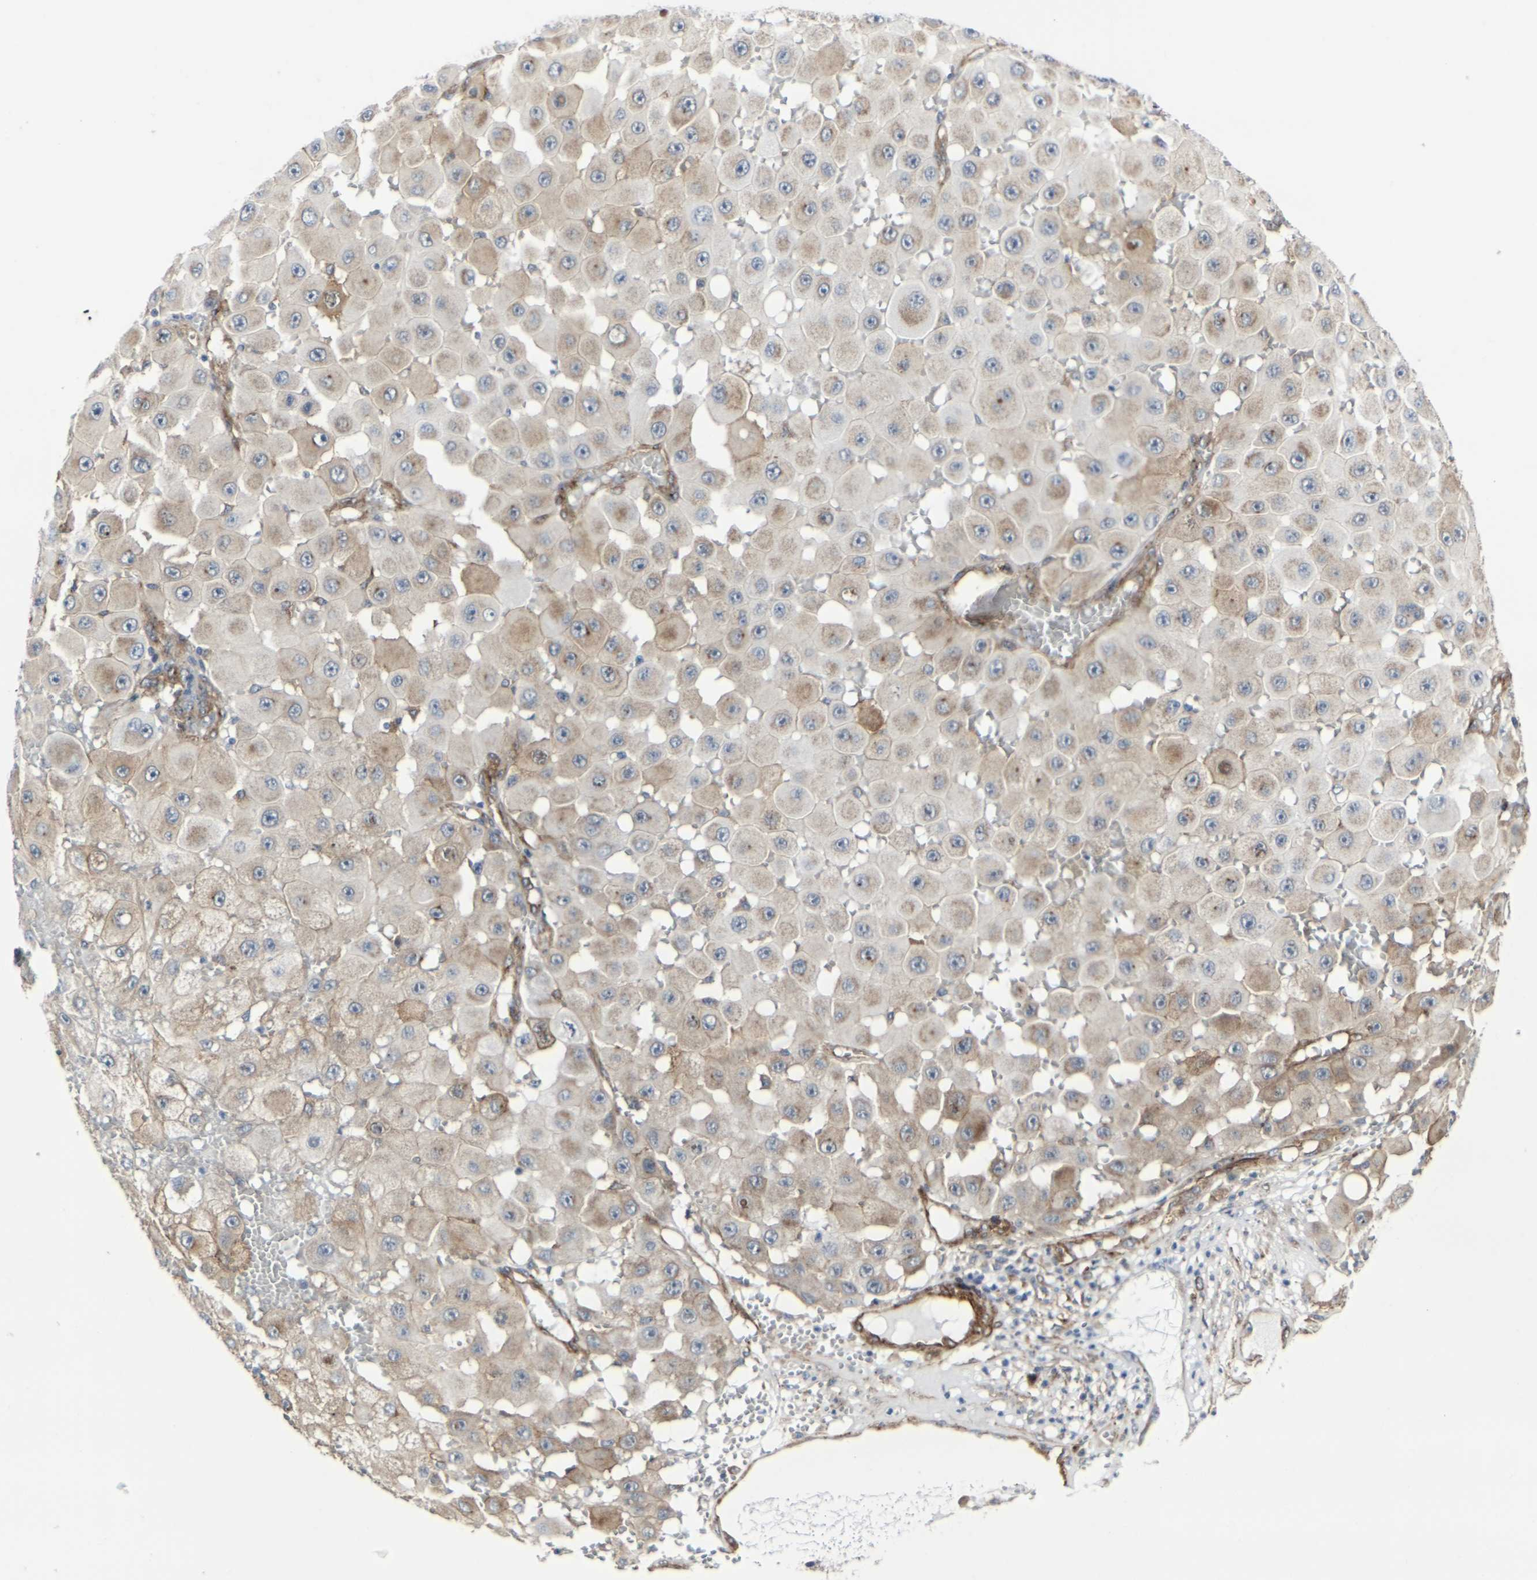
{"staining": {"intensity": "weak", "quantity": "25%-75%", "location": "cytoplasmic/membranous"}, "tissue": "melanoma", "cell_type": "Tumor cells", "image_type": "cancer", "snomed": [{"axis": "morphology", "description": "Malignant melanoma, NOS"}, {"axis": "topography", "description": "Skin"}], "caption": "A high-resolution histopathology image shows immunohistochemistry (IHC) staining of malignant melanoma, which exhibits weak cytoplasmic/membranous positivity in approximately 25%-75% of tumor cells.", "gene": "MYOF", "patient": {"sex": "female", "age": 81}}